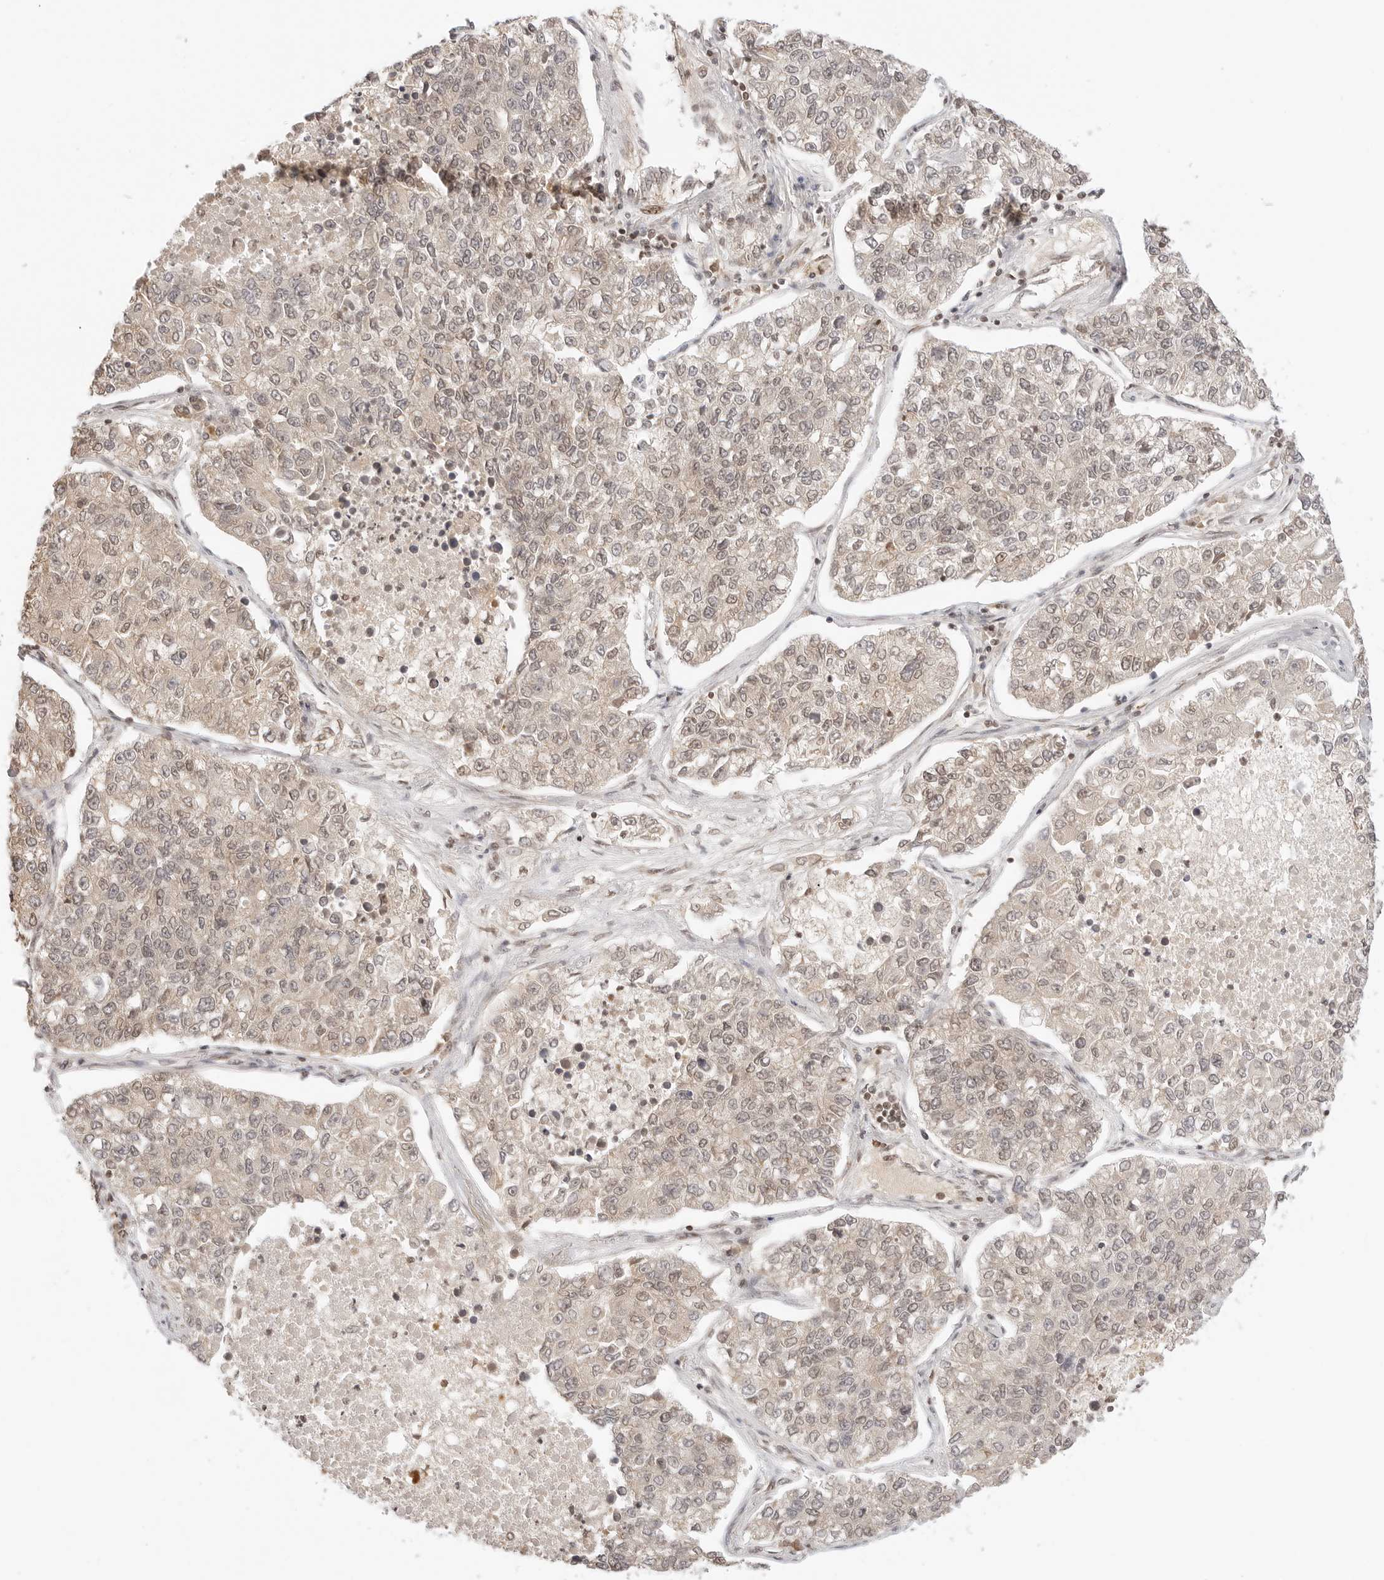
{"staining": {"intensity": "weak", "quantity": "<25%", "location": "nuclear"}, "tissue": "lung cancer", "cell_type": "Tumor cells", "image_type": "cancer", "snomed": [{"axis": "morphology", "description": "Adenocarcinoma, NOS"}, {"axis": "topography", "description": "Lung"}], "caption": "IHC photomicrograph of neoplastic tissue: lung cancer stained with DAB displays no significant protein positivity in tumor cells.", "gene": "POLH", "patient": {"sex": "male", "age": 49}}